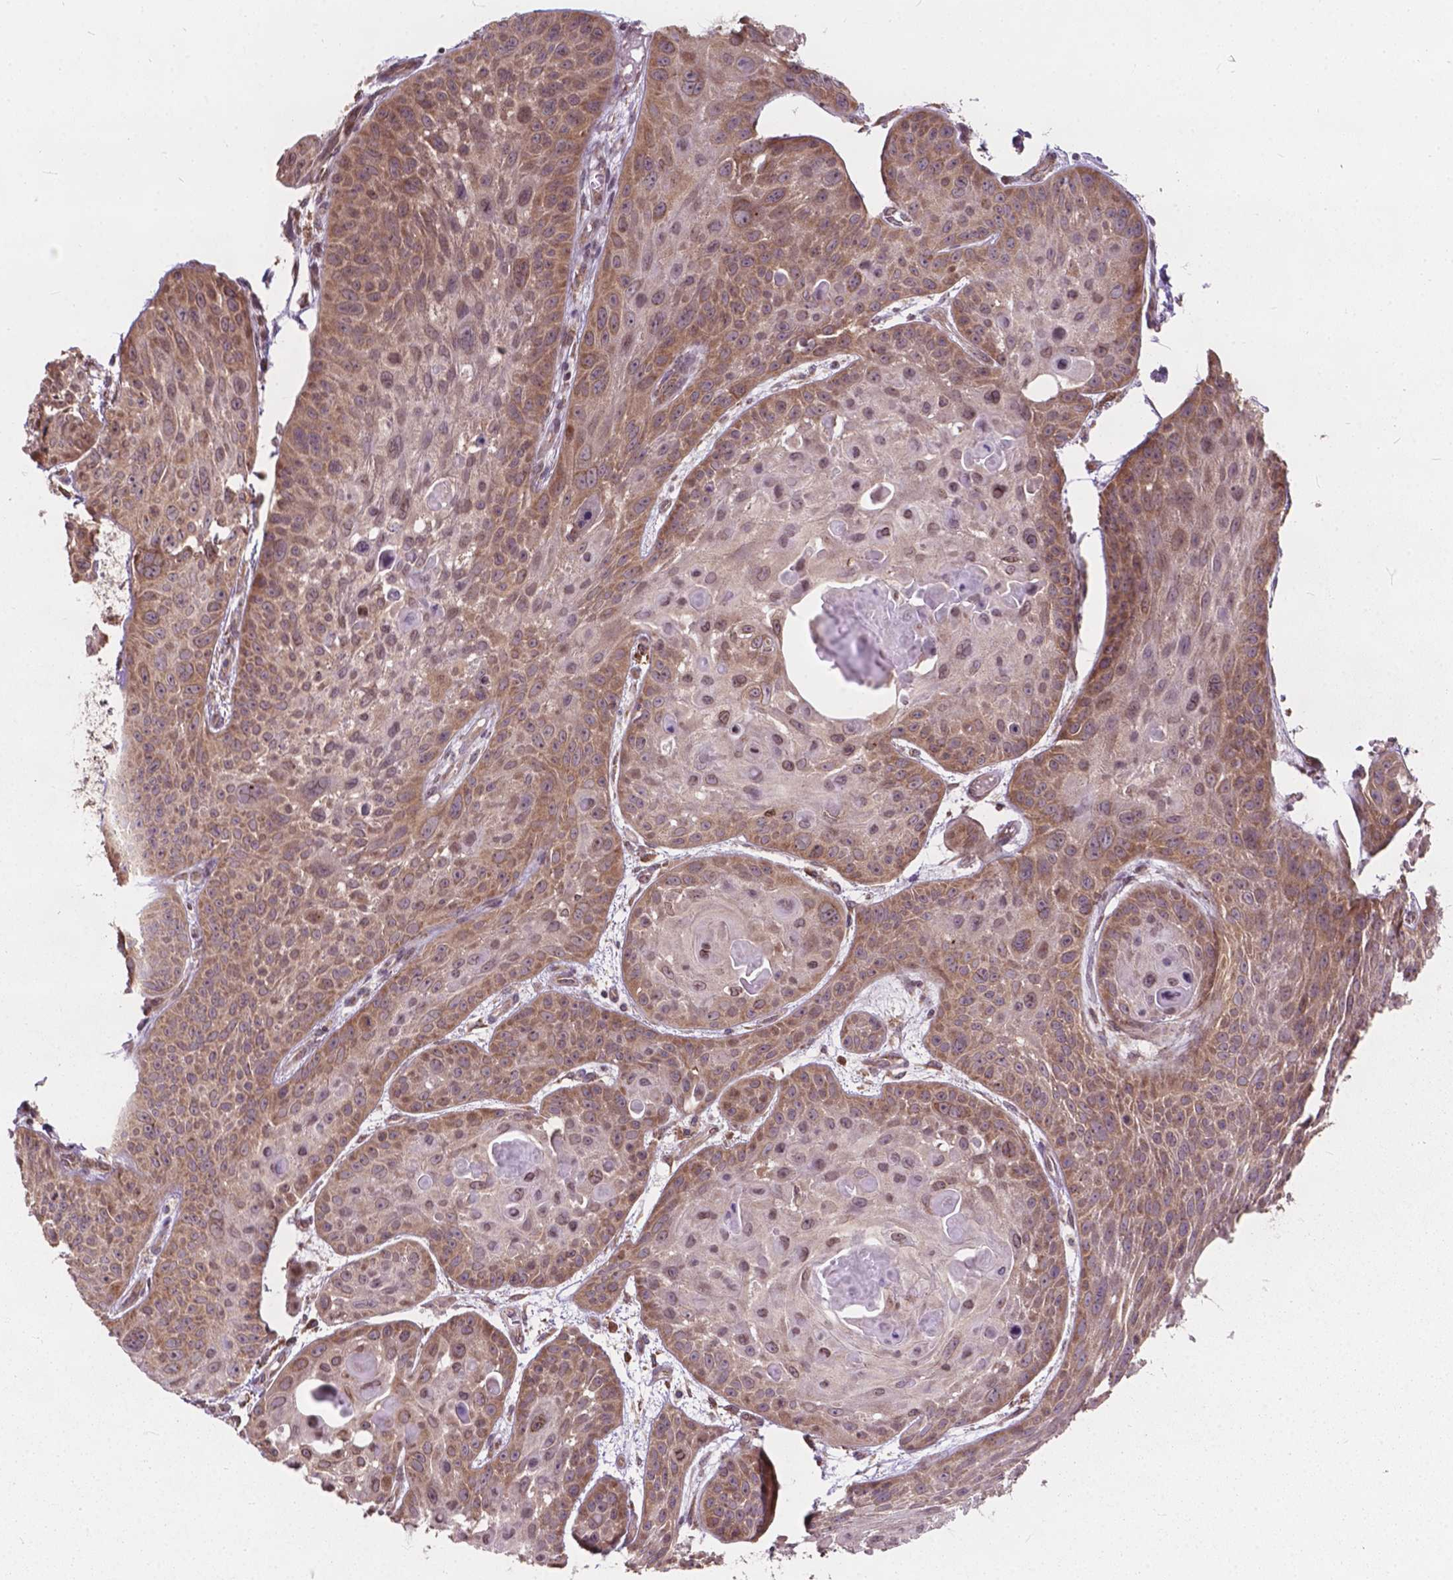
{"staining": {"intensity": "moderate", "quantity": "25%-75%", "location": "cytoplasmic/membranous,nuclear"}, "tissue": "skin cancer", "cell_type": "Tumor cells", "image_type": "cancer", "snomed": [{"axis": "morphology", "description": "Squamous cell carcinoma, NOS"}, {"axis": "topography", "description": "Skin"}, {"axis": "topography", "description": "Anal"}], "caption": "Approximately 25%-75% of tumor cells in human squamous cell carcinoma (skin) exhibit moderate cytoplasmic/membranous and nuclear protein expression as visualized by brown immunohistochemical staining.", "gene": "MRPL33", "patient": {"sex": "female", "age": 75}}